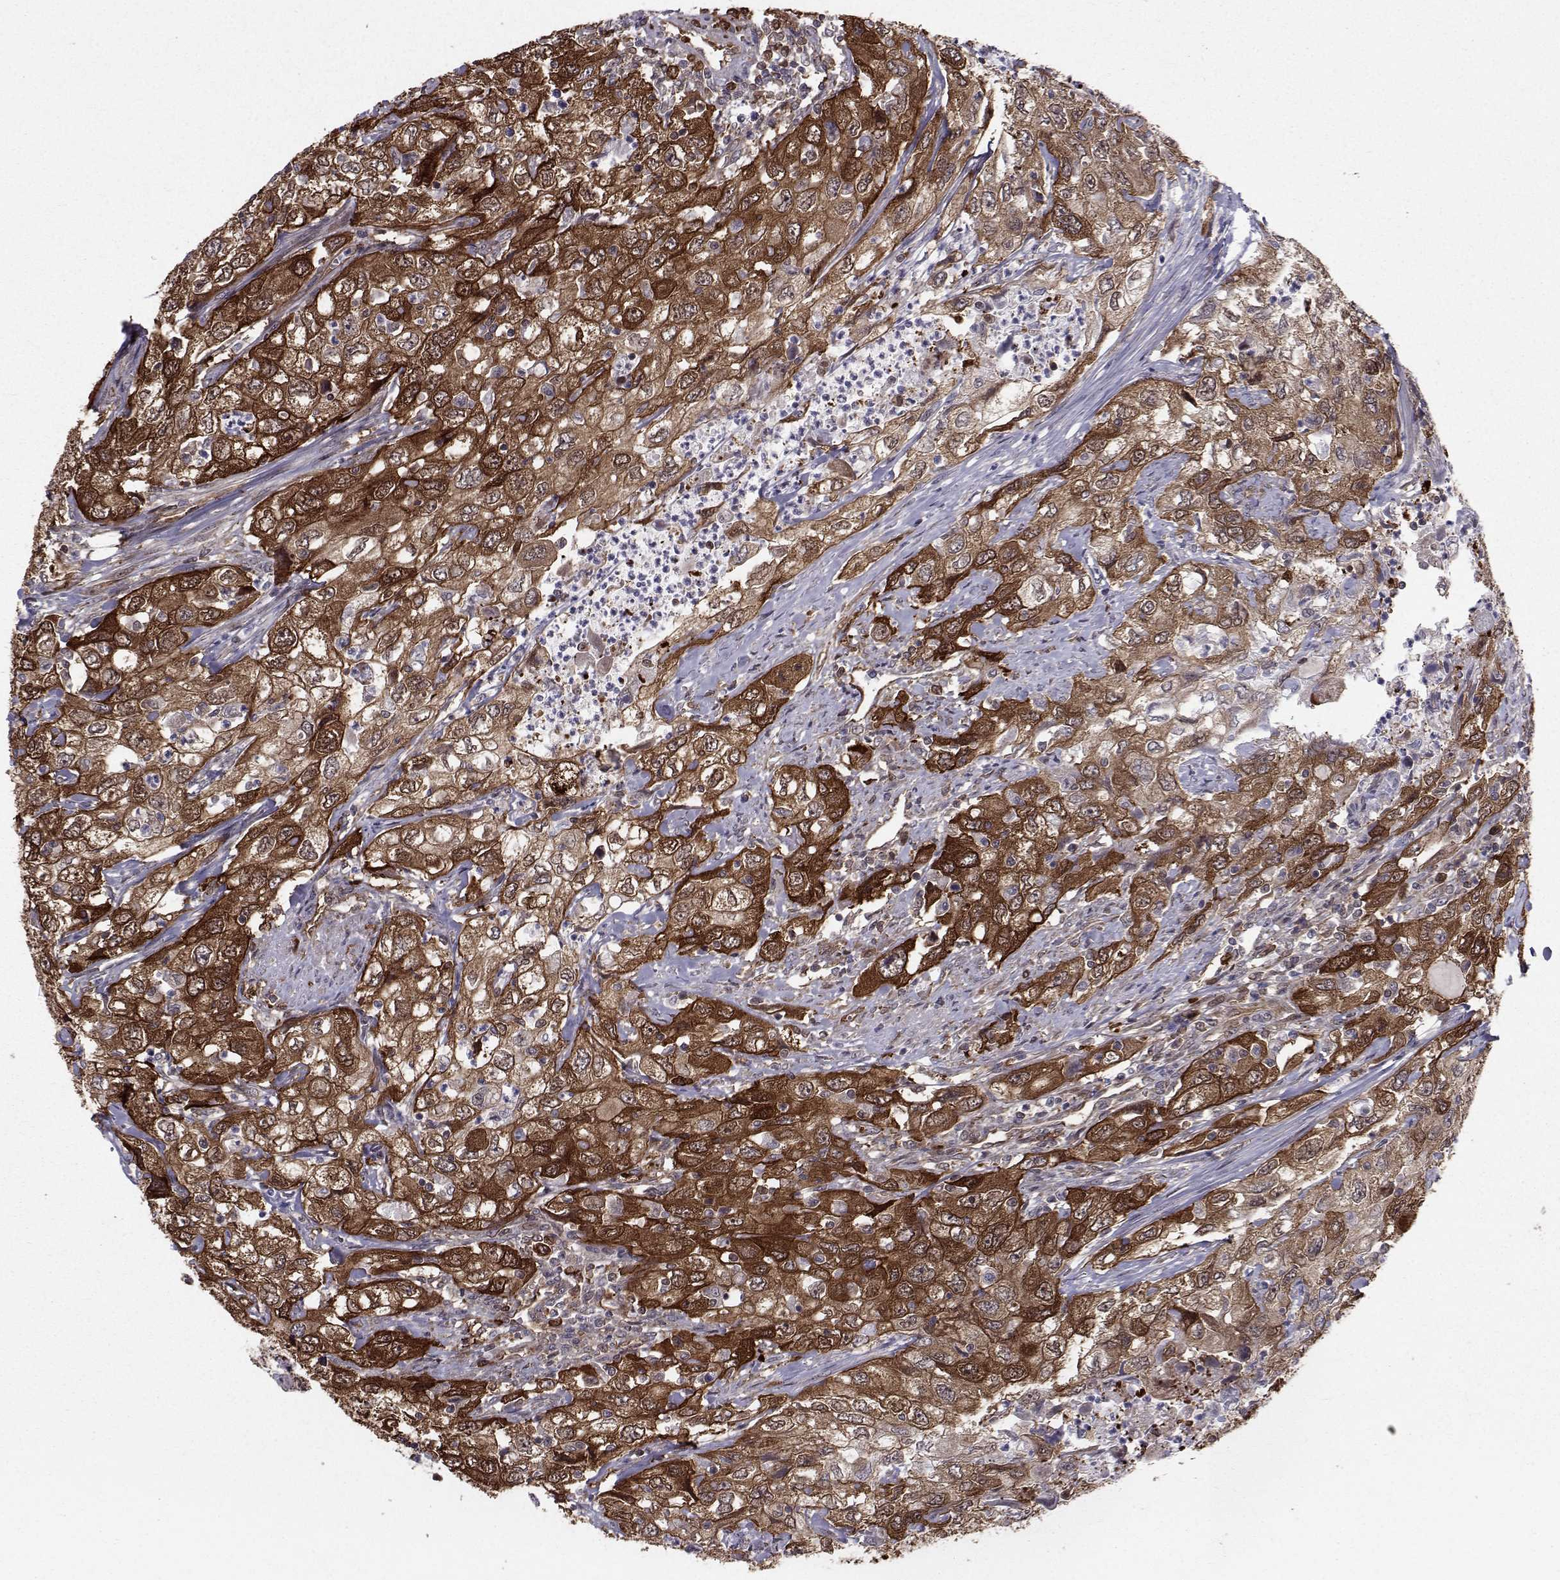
{"staining": {"intensity": "strong", "quantity": "25%-75%", "location": "cytoplasmic/membranous"}, "tissue": "urothelial cancer", "cell_type": "Tumor cells", "image_type": "cancer", "snomed": [{"axis": "morphology", "description": "Urothelial carcinoma, High grade"}, {"axis": "topography", "description": "Urinary bladder"}], "caption": "Immunohistochemistry image of neoplastic tissue: high-grade urothelial carcinoma stained using immunohistochemistry exhibits high levels of strong protein expression localized specifically in the cytoplasmic/membranous of tumor cells, appearing as a cytoplasmic/membranous brown color.", "gene": "HSP90AB1", "patient": {"sex": "male", "age": 76}}